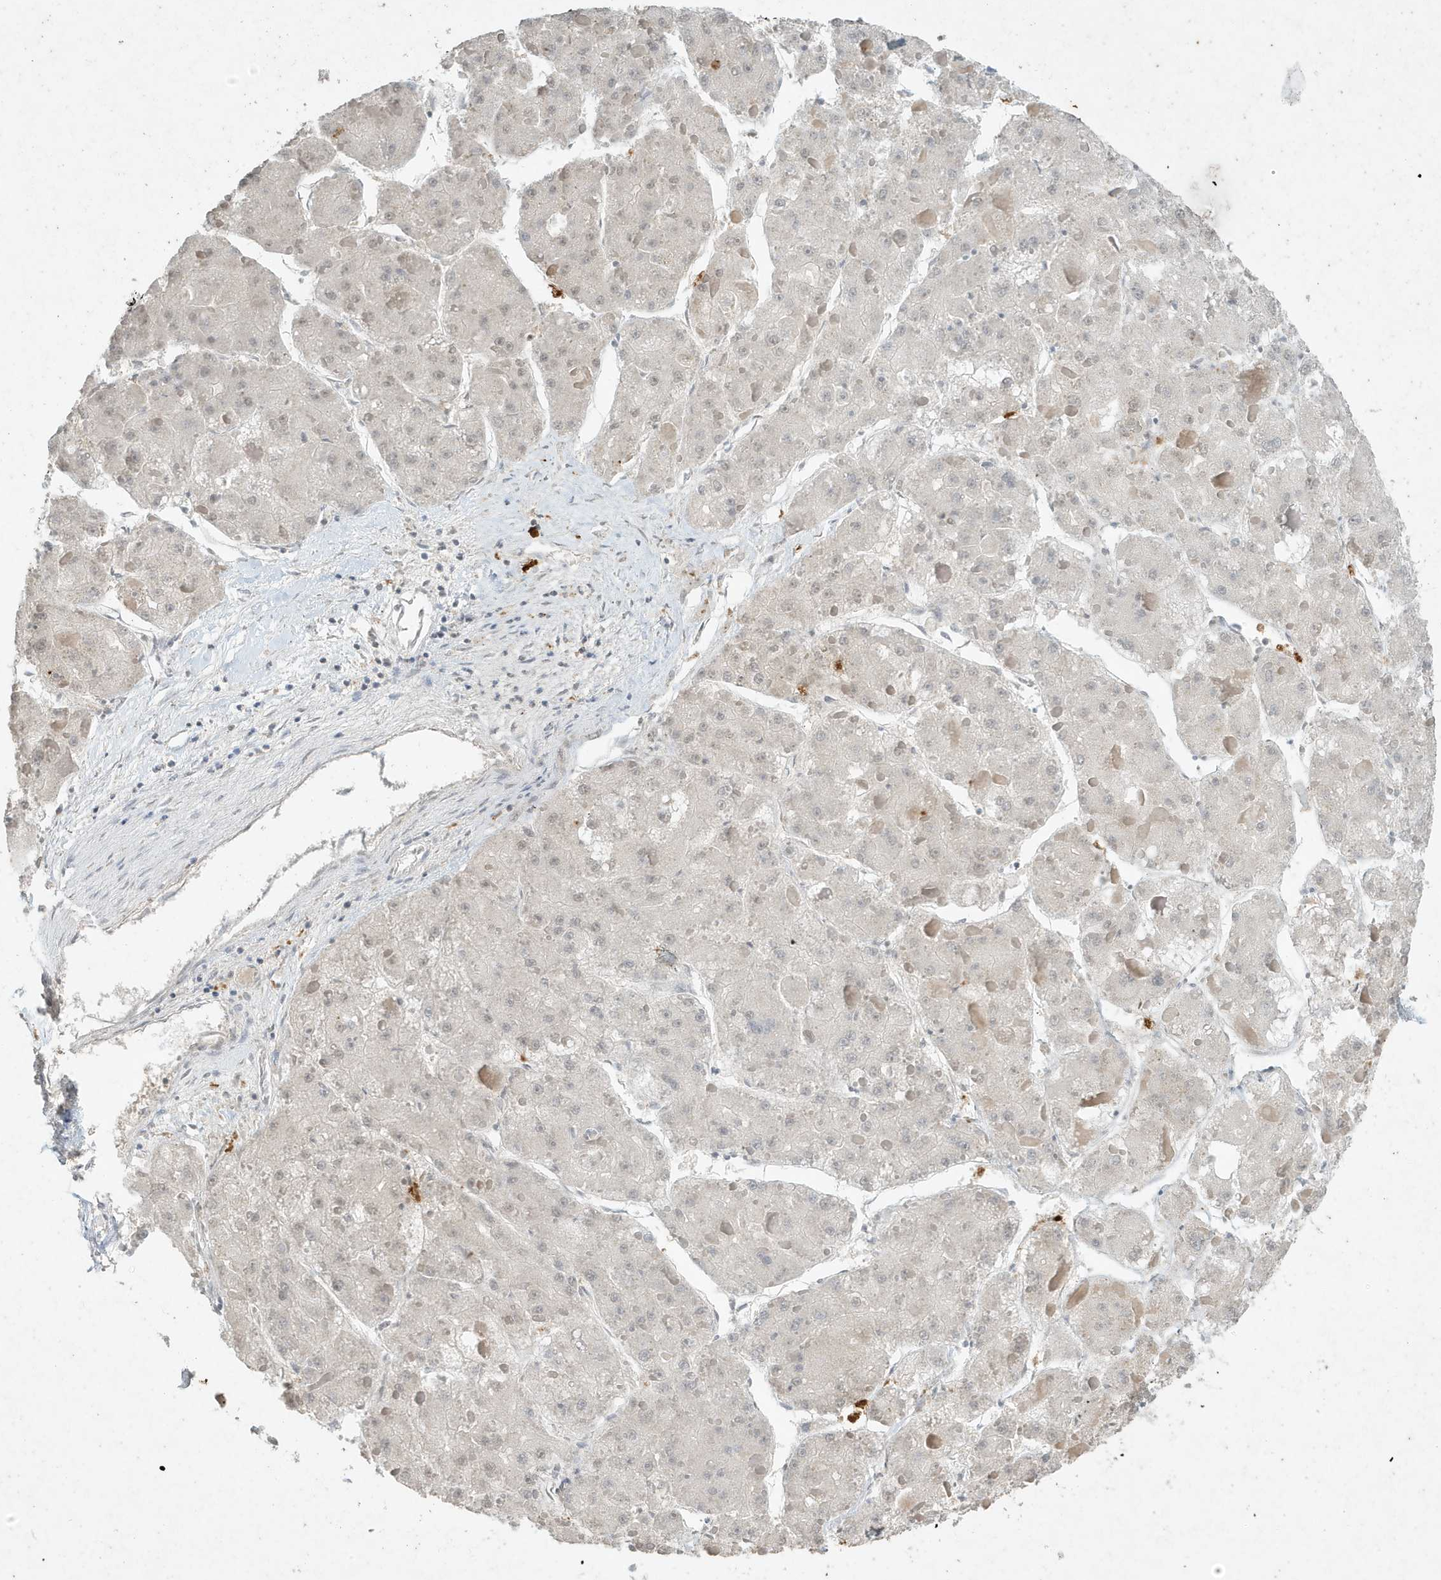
{"staining": {"intensity": "weak", "quantity": "<25%", "location": "nuclear"}, "tissue": "liver cancer", "cell_type": "Tumor cells", "image_type": "cancer", "snomed": [{"axis": "morphology", "description": "Carcinoma, Hepatocellular, NOS"}, {"axis": "topography", "description": "Liver"}], "caption": "This is a micrograph of immunohistochemistry staining of liver cancer (hepatocellular carcinoma), which shows no positivity in tumor cells.", "gene": "DEFA1", "patient": {"sex": "female", "age": 73}}